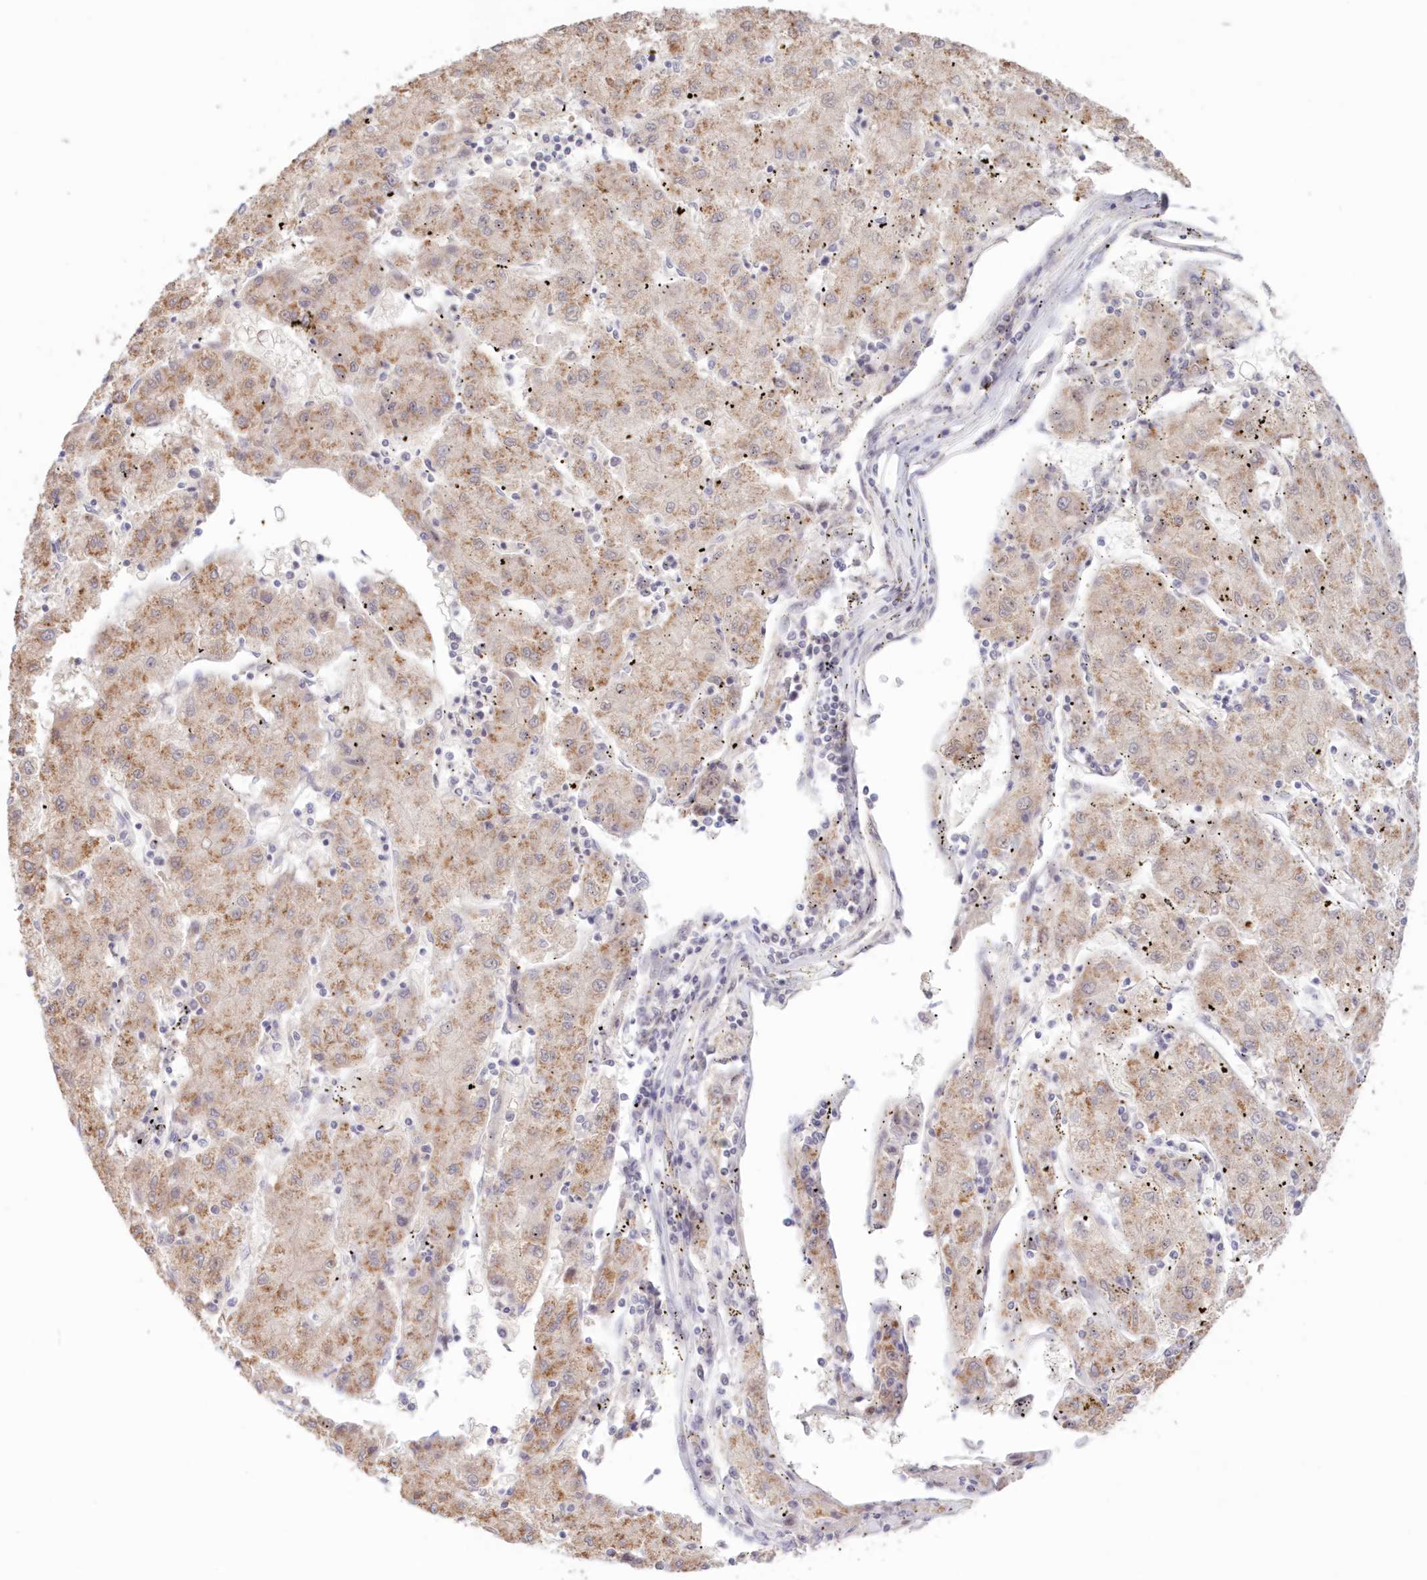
{"staining": {"intensity": "weak", "quantity": ">75%", "location": "cytoplasmic/membranous"}, "tissue": "liver cancer", "cell_type": "Tumor cells", "image_type": "cancer", "snomed": [{"axis": "morphology", "description": "Carcinoma, Hepatocellular, NOS"}, {"axis": "topography", "description": "Liver"}], "caption": "Liver cancer was stained to show a protein in brown. There is low levels of weak cytoplasmic/membranous positivity in about >75% of tumor cells. Using DAB (3,3'-diaminobenzidine) (brown) and hematoxylin (blue) stains, captured at high magnification using brightfield microscopy.", "gene": "POLR2B", "patient": {"sex": "male", "age": 72}}